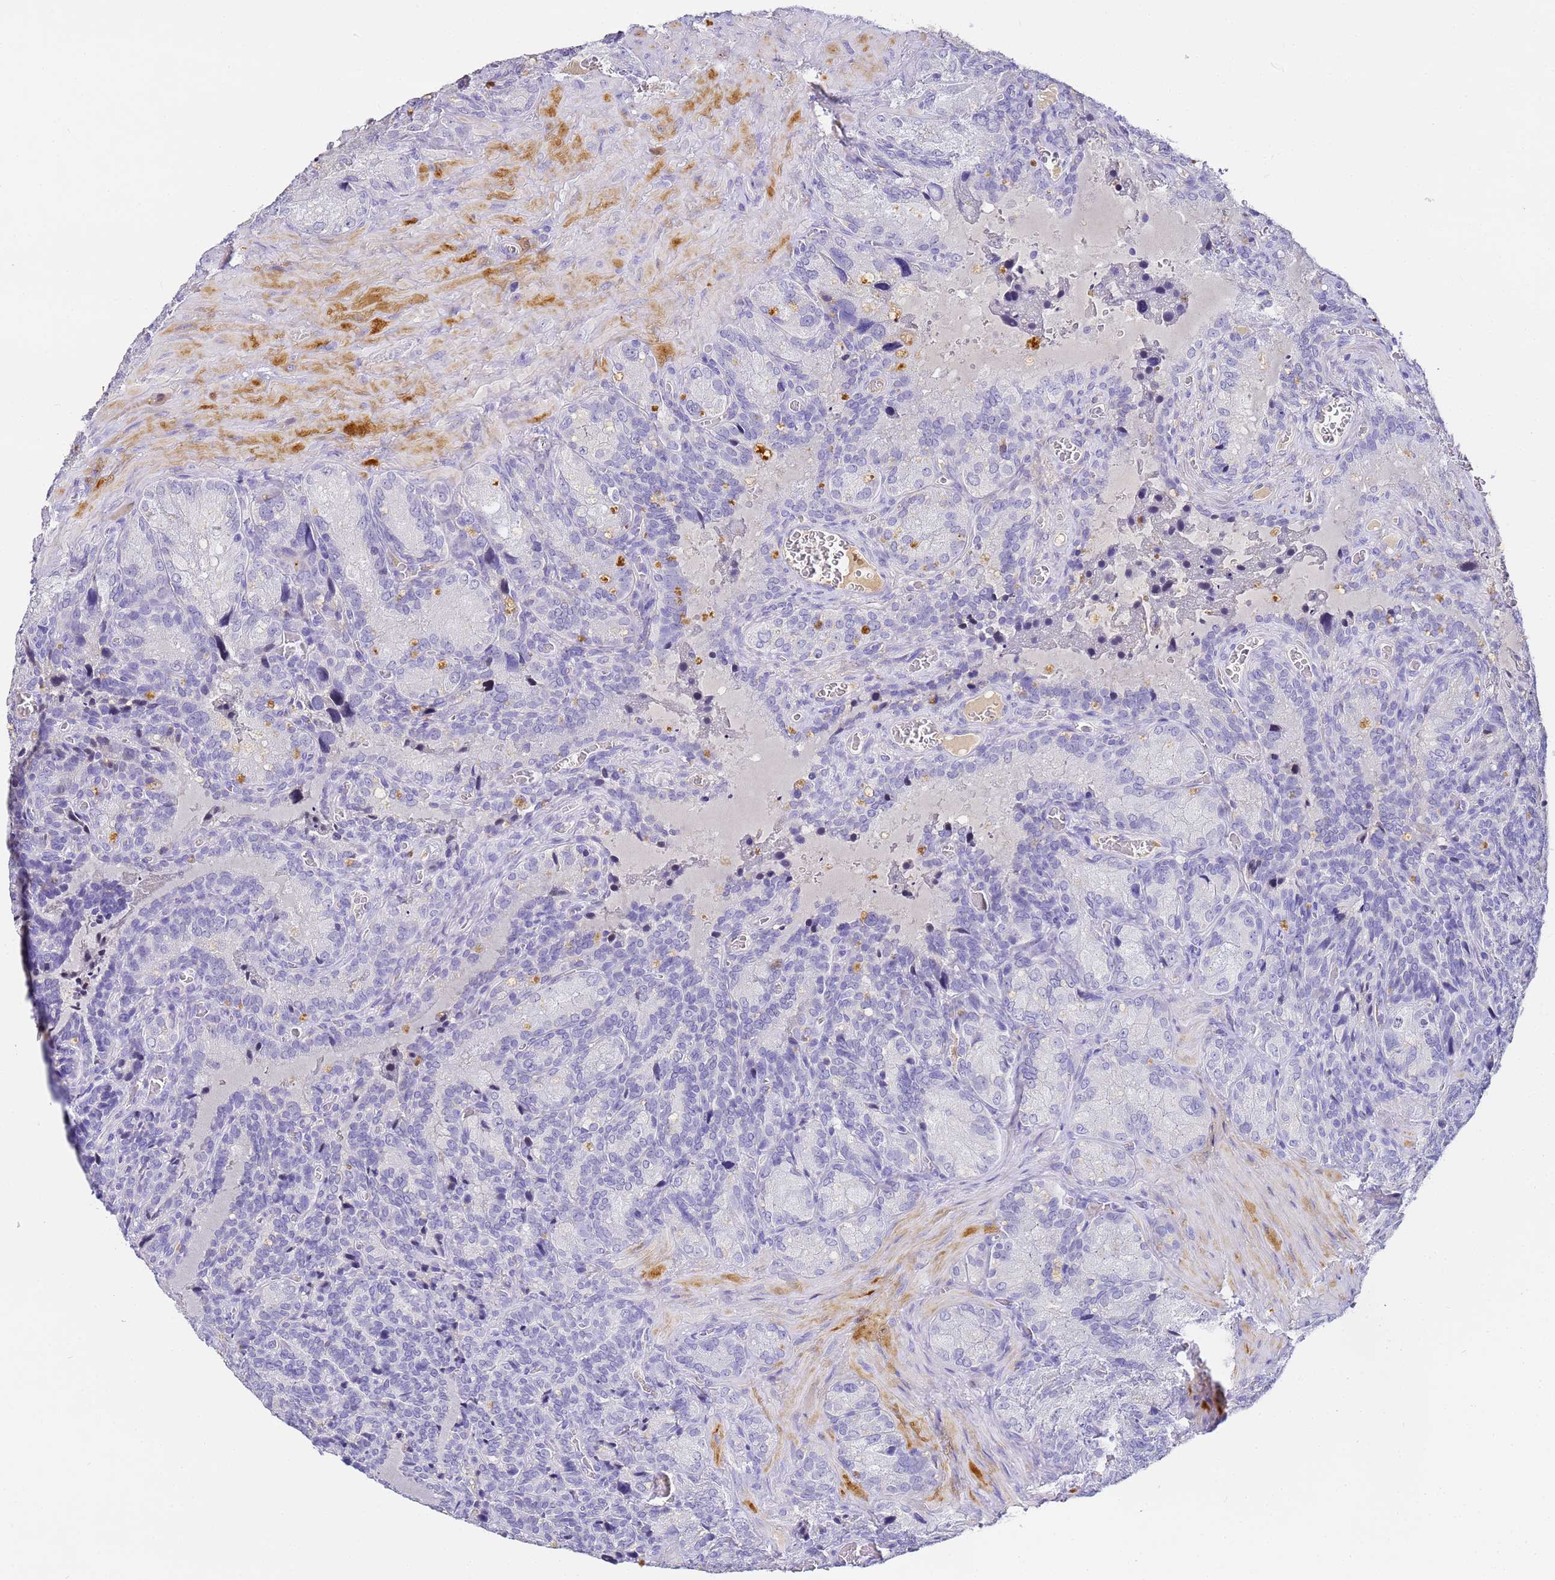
{"staining": {"intensity": "negative", "quantity": "none", "location": "none"}, "tissue": "seminal vesicle", "cell_type": "Glandular cells", "image_type": "normal", "snomed": [{"axis": "morphology", "description": "Normal tissue, NOS"}, {"axis": "topography", "description": "Seminal veicle"}], "caption": "The immunohistochemistry (IHC) histopathology image has no significant staining in glandular cells of seminal vesicle. The staining was performed using DAB to visualize the protein expression in brown, while the nuclei were stained in blue with hematoxylin (Magnification: 20x).", "gene": "CFHR1", "patient": {"sex": "male", "age": 62}}